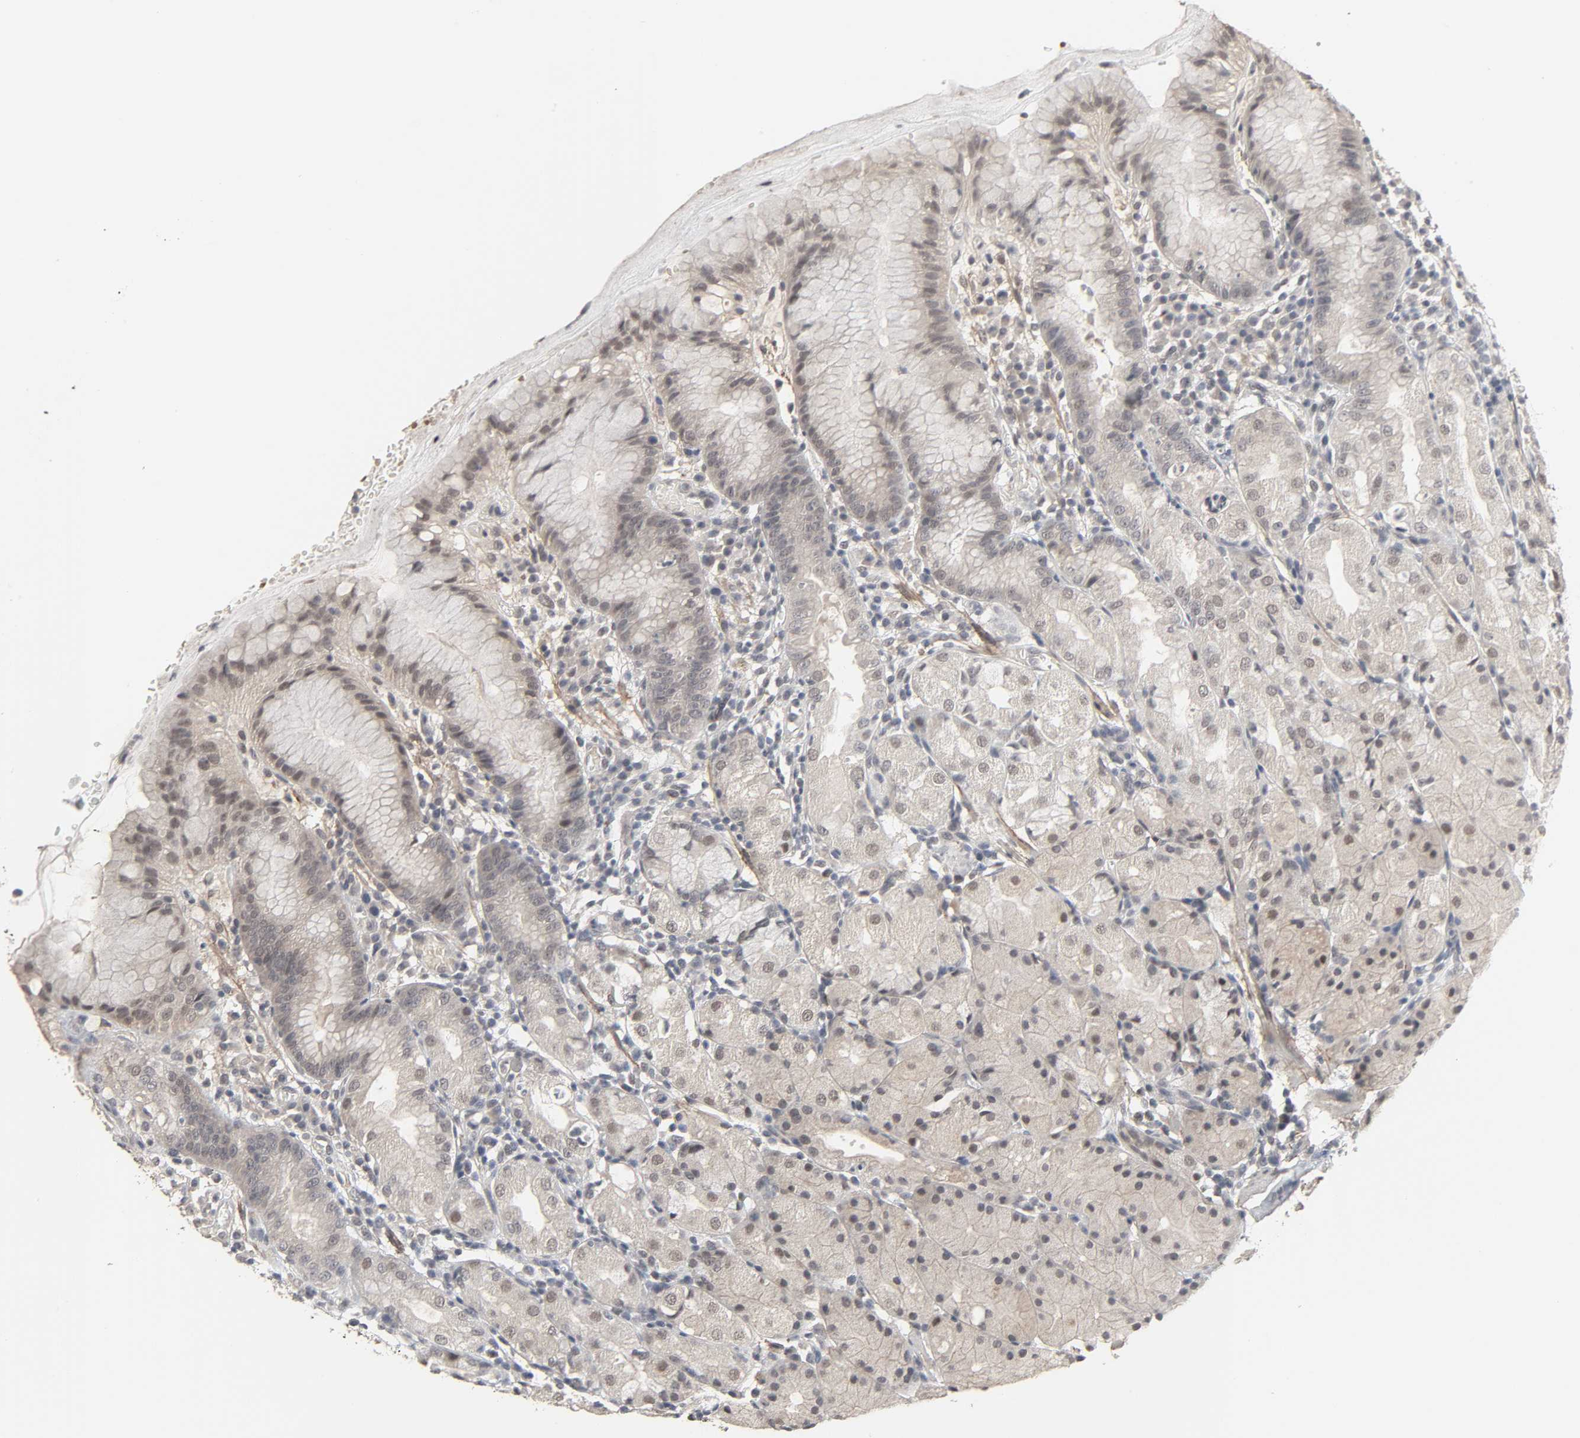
{"staining": {"intensity": "negative", "quantity": "none", "location": "none"}, "tissue": "stomach", "cell_type": "Glandular cells", "image_type": "normal", "snomed": [{"axis": "morphology", "description": "Normal tissue, NOS"}, {"axis": "topography", "description": "Stomach"}, {"axis": "topography", "description": "Stomach, lower"}], "caption": "The histopathology image exhibits no staining of glandular cells in unremarkable stomach.", "gene": "ZNF222", "patient": {"sex": "female", "age": 75}}